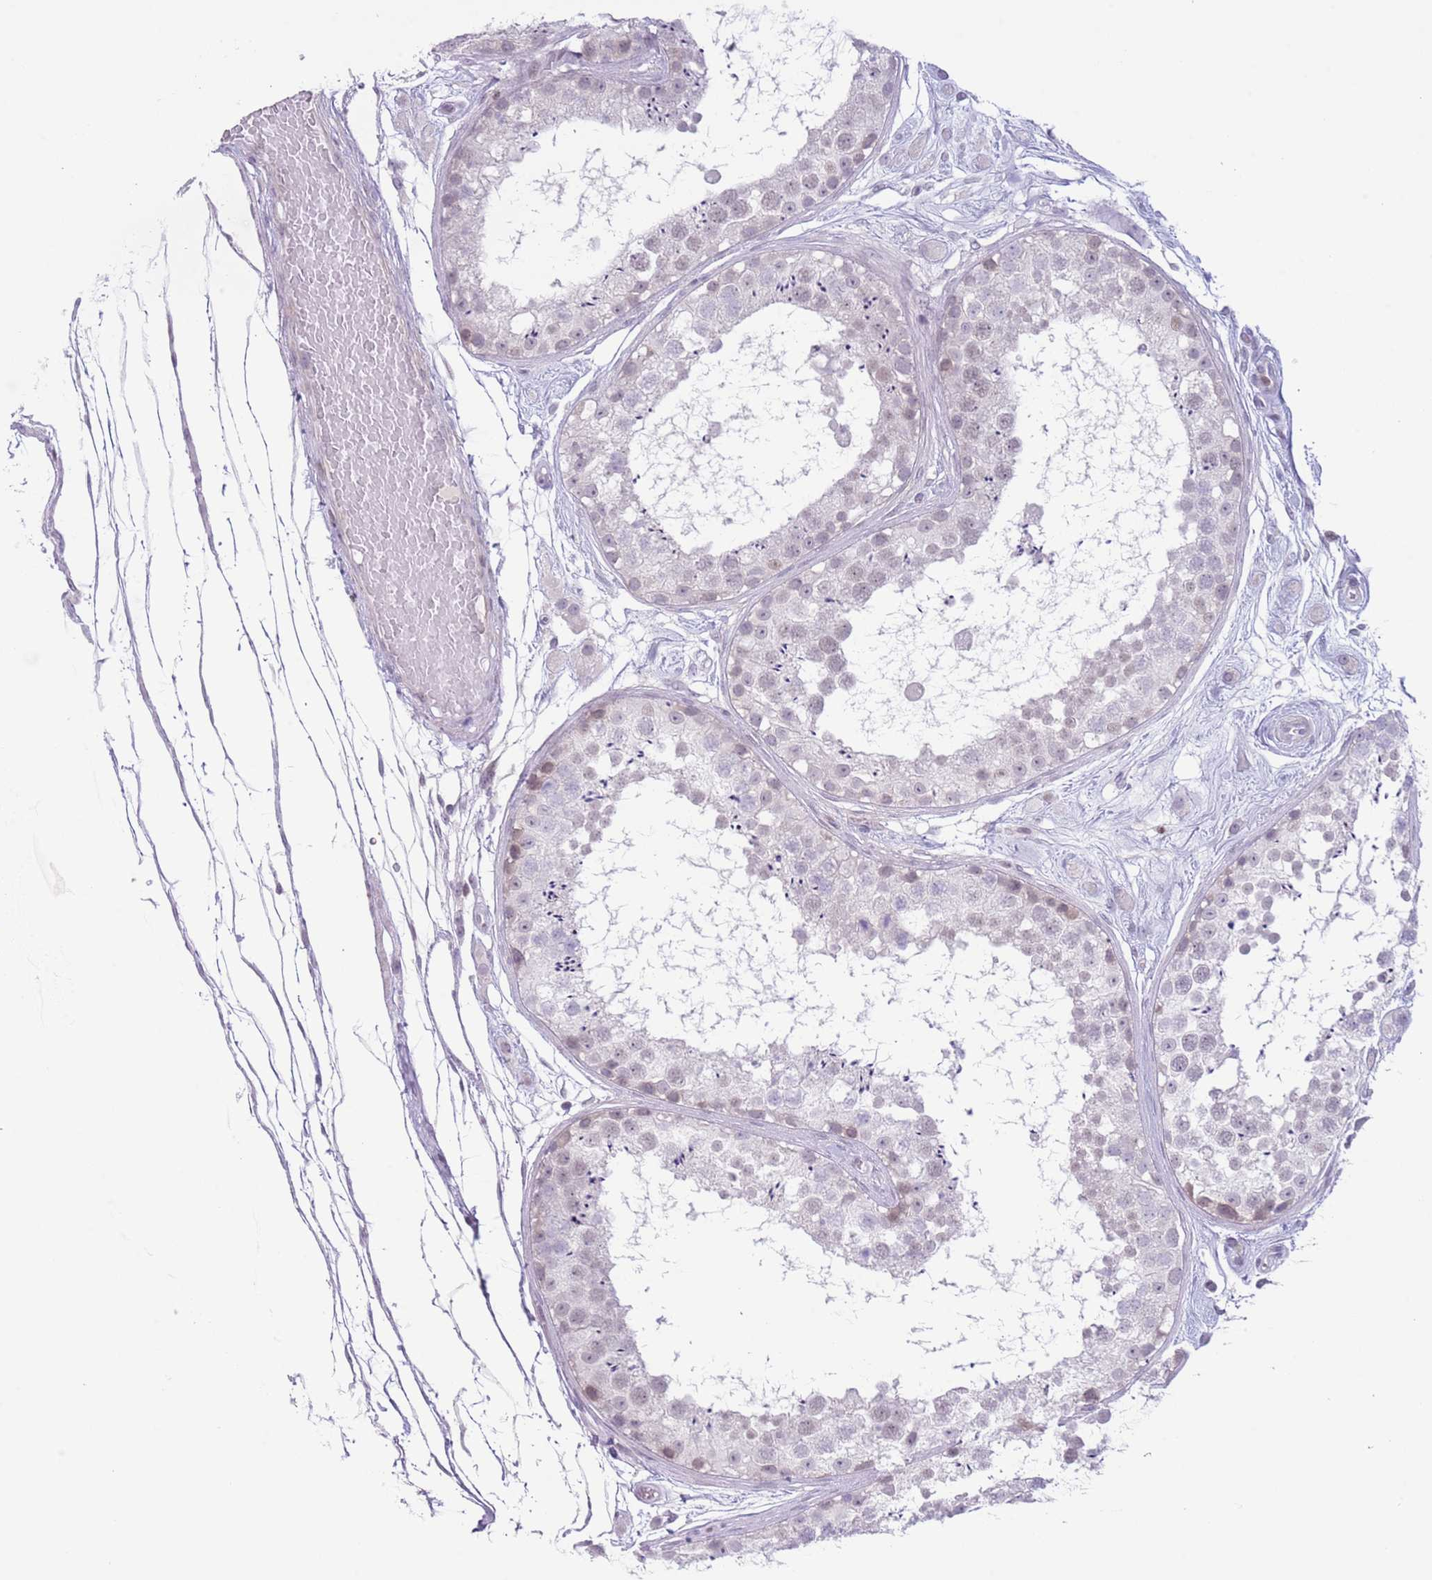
{"staining": {"intensity": "weak", "quantity": "25%-75%", "location": "nuclear"}, "tissue": "testis", "cell_type": "Cells in seminiferous ducts", "image_type": "normal", "snomed": [{"axis": "morphology", "description": "Normal tissue, NOS"}, {"axis": "topography", "description": "Testis"}], "caption": "The photomicrograph reveals a brown stain indicating the presence of a protein in the nuclear of cells in seminiferous ducts in testis. (DAB (3,3'-diaminobenzidine) IHC with brightfield microscopy, high magnification).", "gene": "MFSD10", "patient": {"sex": "male", "age": 25}}